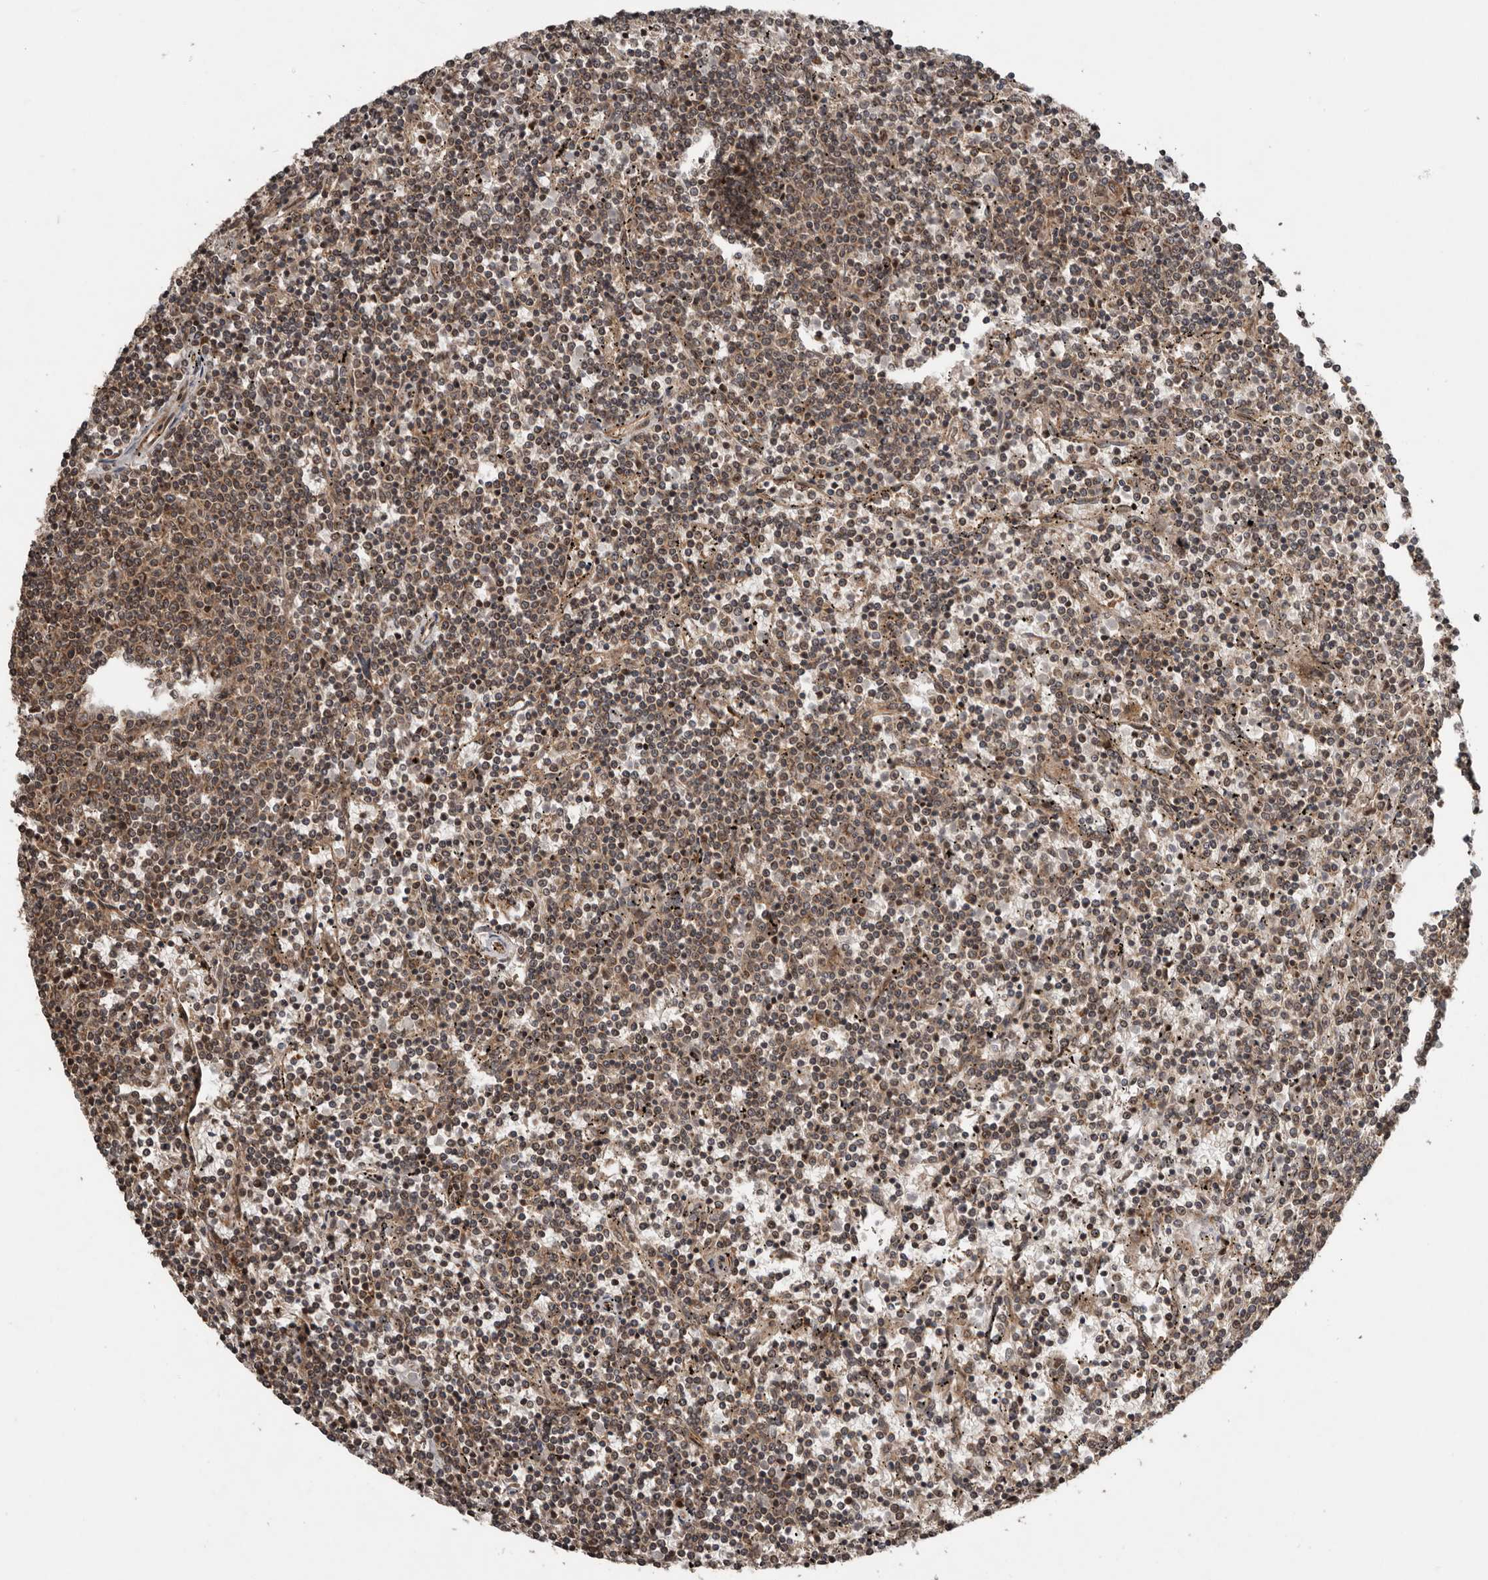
{"staining": {"intensity": "moderate", "quantity": "25%-75%", "location": "cytoplasmic/membranous"}, "tissue": "lymphoma", "cell_type": "Tumor cells", "image_type": "cancer", "snomed": [{"axis": "morphology", "description": "Malignant lymphoma, non-Hodgkin's type, Low grade"}, {"axis": "topography", "description": "Spleen"}], "caption": "Protein expression by immunohistochemistry displays moderate cytoplasmic/membranous staining in about 25%-75% of tumor cells in malignant lymphoma, non-Hodgkin's type (low-grade). The staining is performed using DAB (3,3'-diaminobenzidine) brown chromogen to label protein expression. The nuclei are counter-stained blue using hematoxylin.", "gene": "CCDC190", "patient": {"sex": "female", "age": 50}}